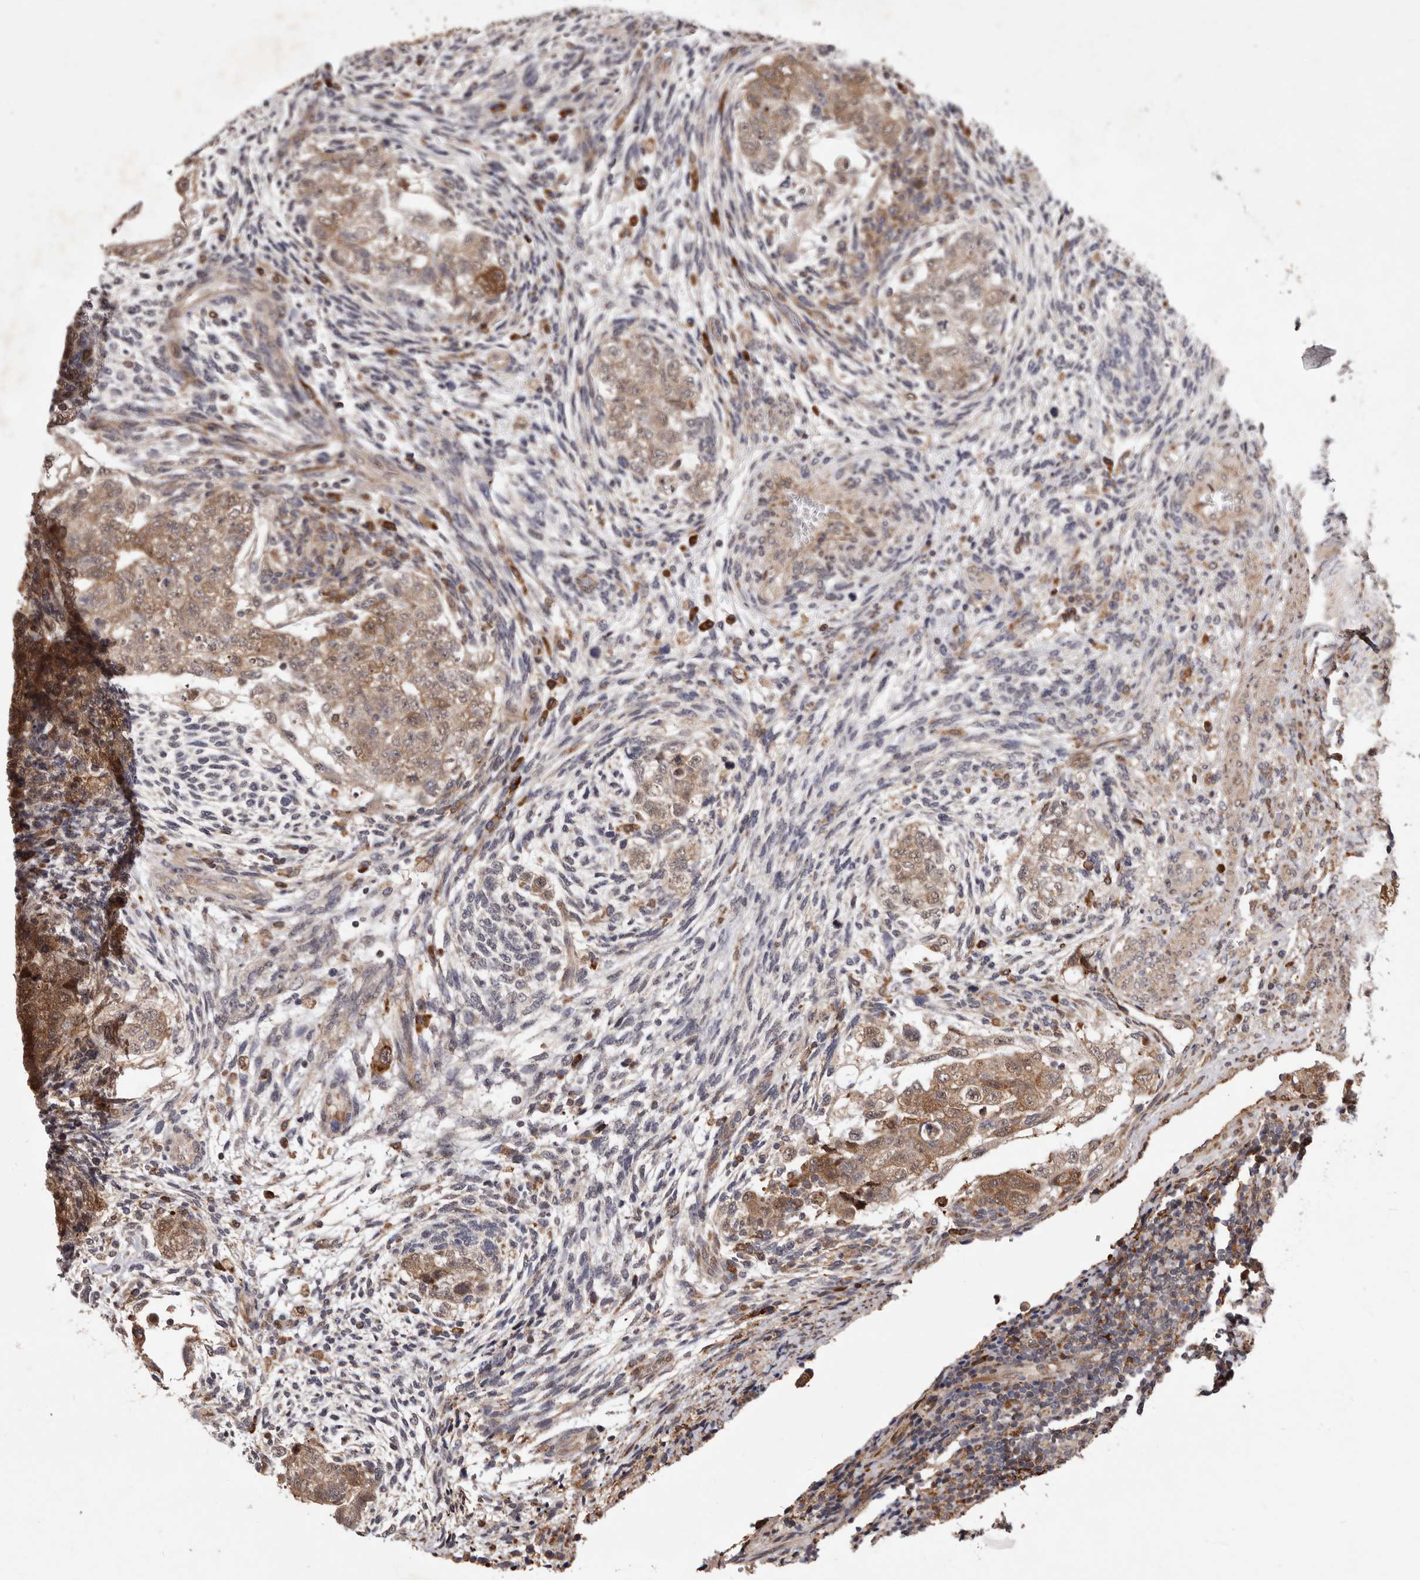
{"staining": {"intensity": "moderate", "quantity": ">75%", "location": "cytoplasmic/membranous"}, "tissue": "testis cancer", "cell_type": "Tumor cells", "image_type": "cancer", "snomed": [{"axis": "morphology", "description": "Normal tissue, NOS"}, {"axis": "morphology", "description": "Carcinoma, Embryonal, NOS"}, {"axis": "topography", "description": "Testis"}], "caption": "Testis cancer (embryonal carcinoma) stained for a protein reveals moderate cytoplasmic/membranous positivity in tumor cells.", "gene": "RRM2B", "patient": {"sex": "male", "age": 36}}